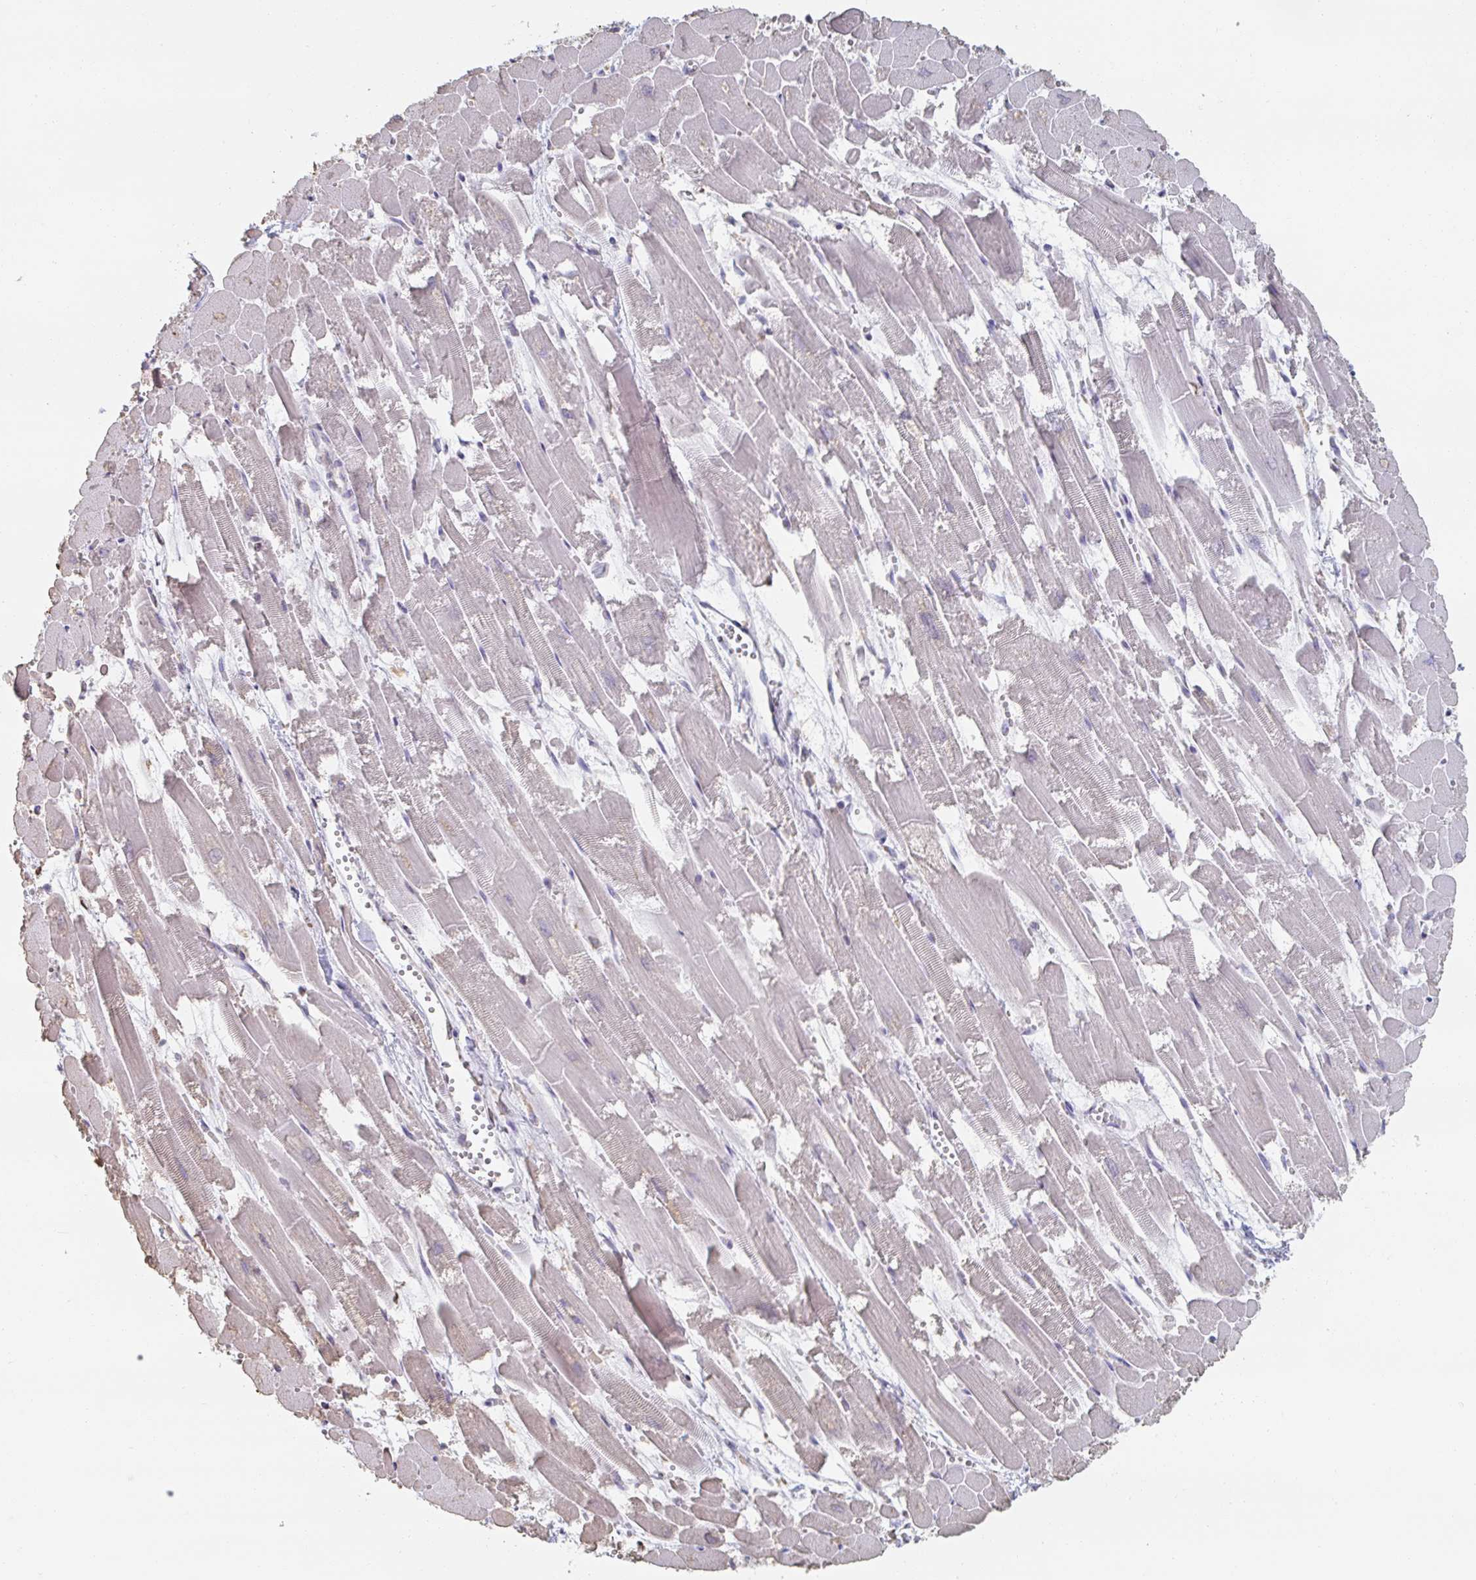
{"staining": {"intensity": "negative", "quantity": "none", "location": "none"}, "tissue": "heart muscle", "cell_type": "Cardiomyocytes", "image_type": "normal", "snomed": [{"axis": "morphology", "description": "Normal tissue, NOS"}, {"axis": "topography", "description": "Heart"}], "caption": "Photomicrograph shows no protein staining in cardiomyocytes of unremarkable heart muscle. (Immunohistochemistry (ihc), brightfield microscopy, high magnification).", "gene": "RAB5IF", "patient": {"sex": "female", "age": 52}}